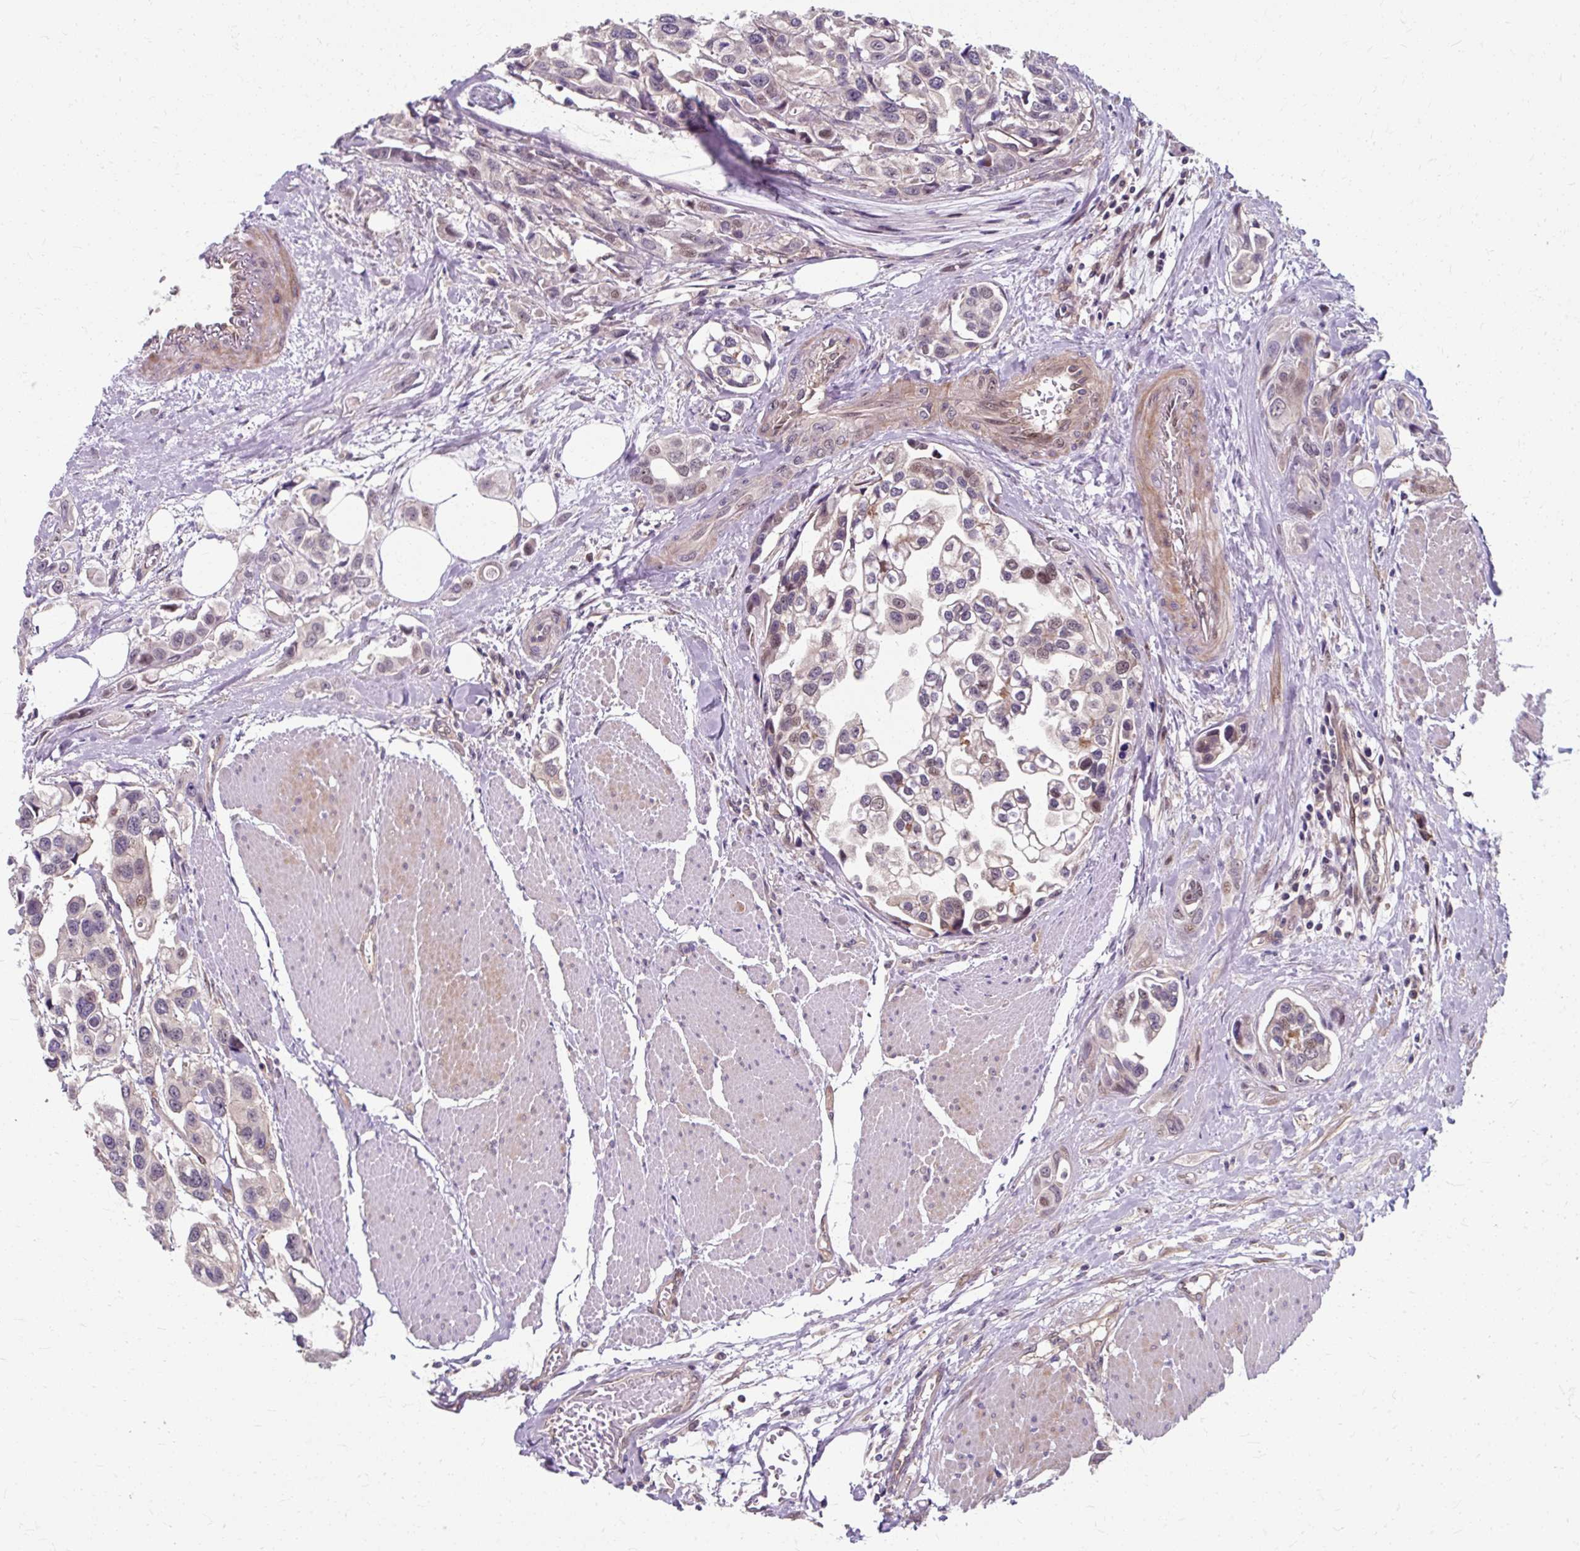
{"staining": {"intensity": "weak", "quantity": "<25%", "location": "nuclear"}, "tissue": "urothelial cancer", "cell_type": "Tumor cells", "image_type": "cancer", "snomed": [{"axis": "morphology", "description": "Urothelial carcinoma, High grade"}, {"axis": "topography", "description": "Urinary bladder"}], "caption": "The micrograph demonstrates no significant expression in tumor cells of urothelial cancer.", "gene": "ZNF555", "patient": {"sex": "male", "age": 67}}